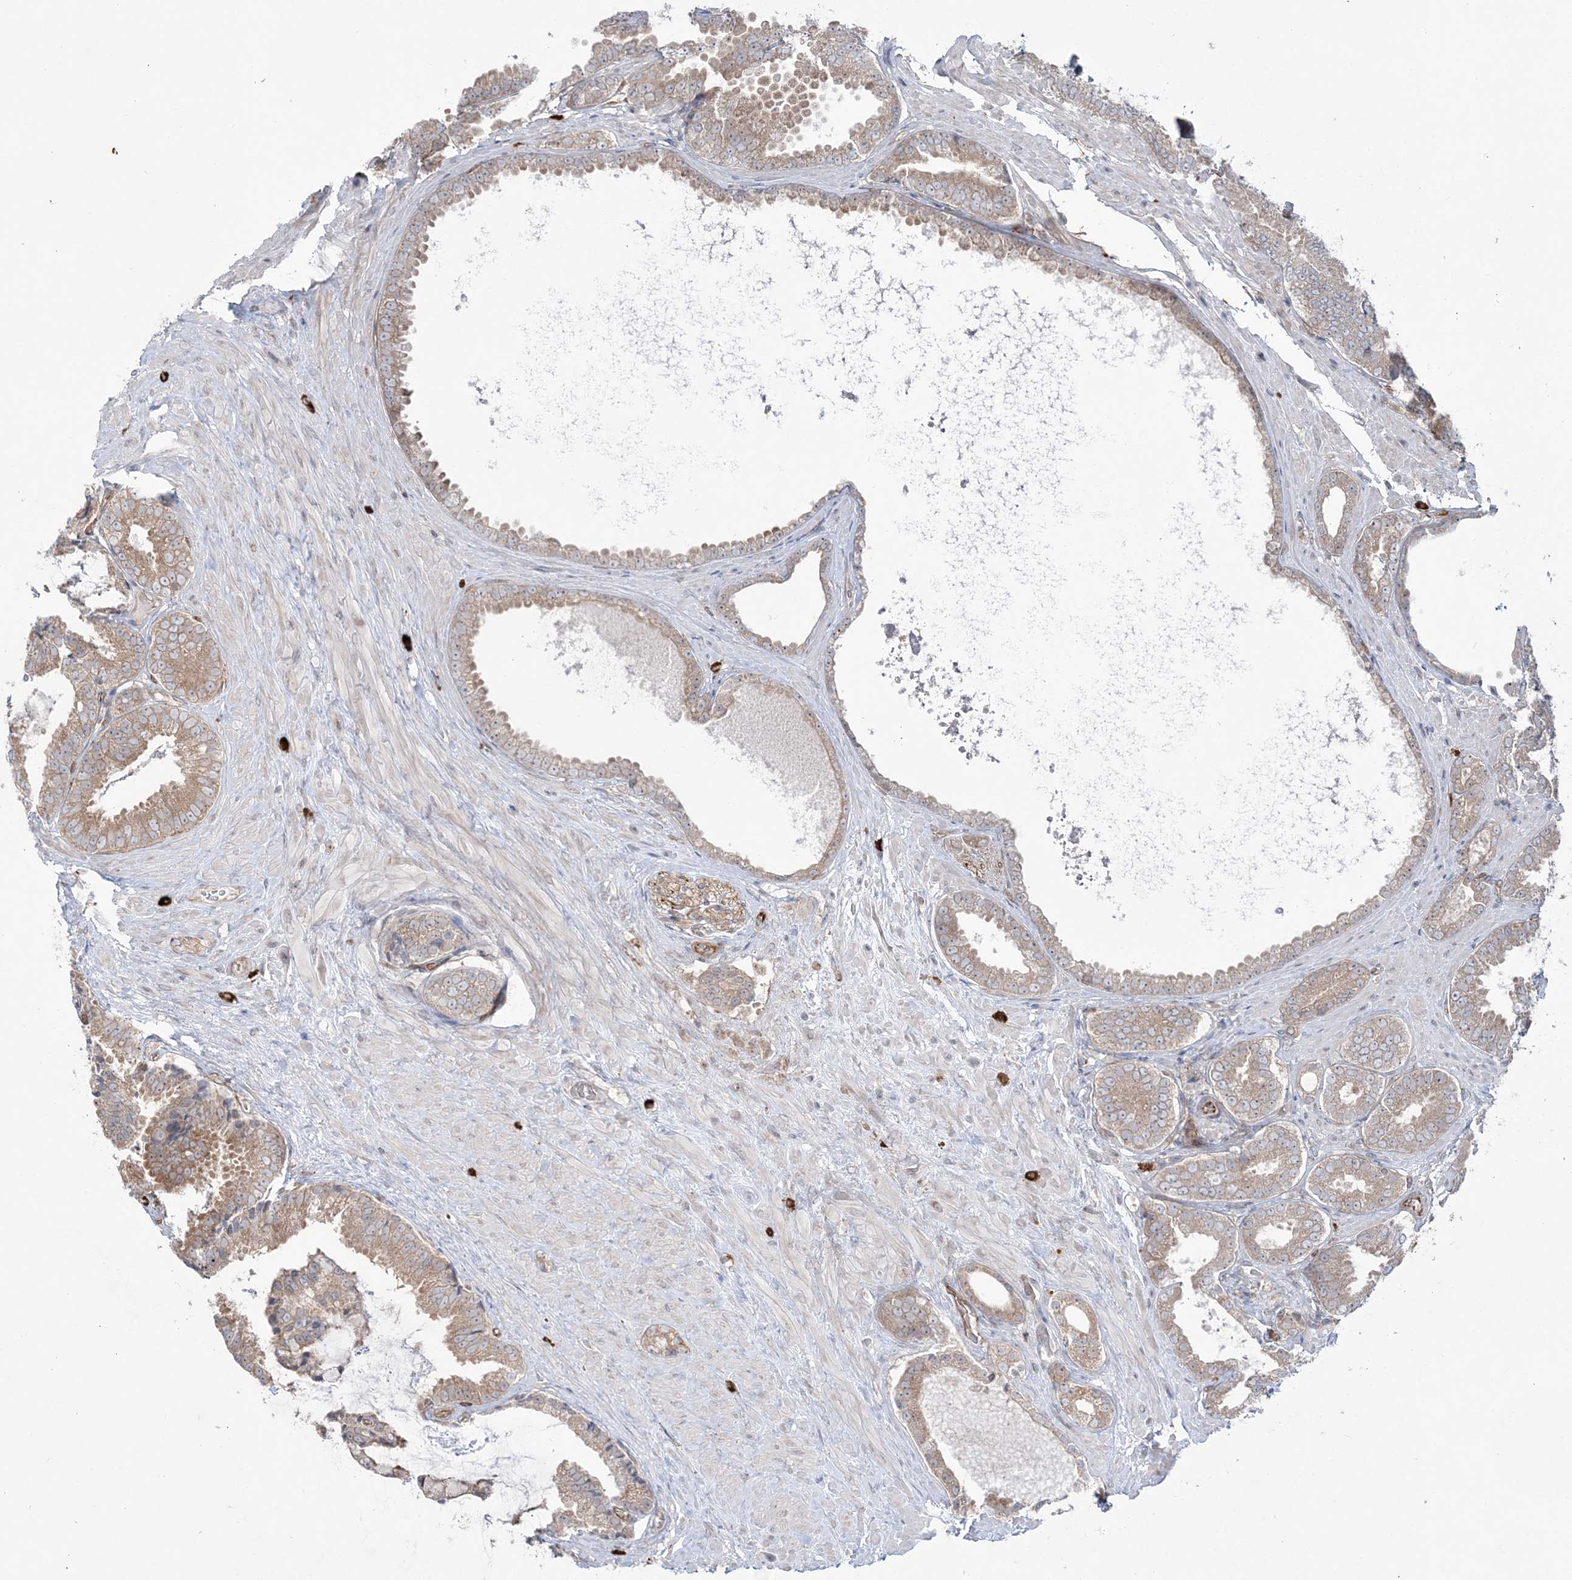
{"staining": {"intensity": "moderate", "quantity": ">75%", "location": "cytoplasmic/membranous"}, "tissue": "prostate cancer", "cell_type": "Tumor cells", "image_type": "cancer", "snomed": [{"axis": "morphology", "description": "Adenocarcinoma, Low grade"}, {"axis": "topography", "description": "Prostate"}], "caption": "IHC of human prostate cancer (low-grade adenocarcinoma) shows medium levels of moderate cytoplasmic/membranous positivity in approximately >75% of tumor cells.", "gene": "DHX57", "patient": {"sex": "male", "age": 71}}